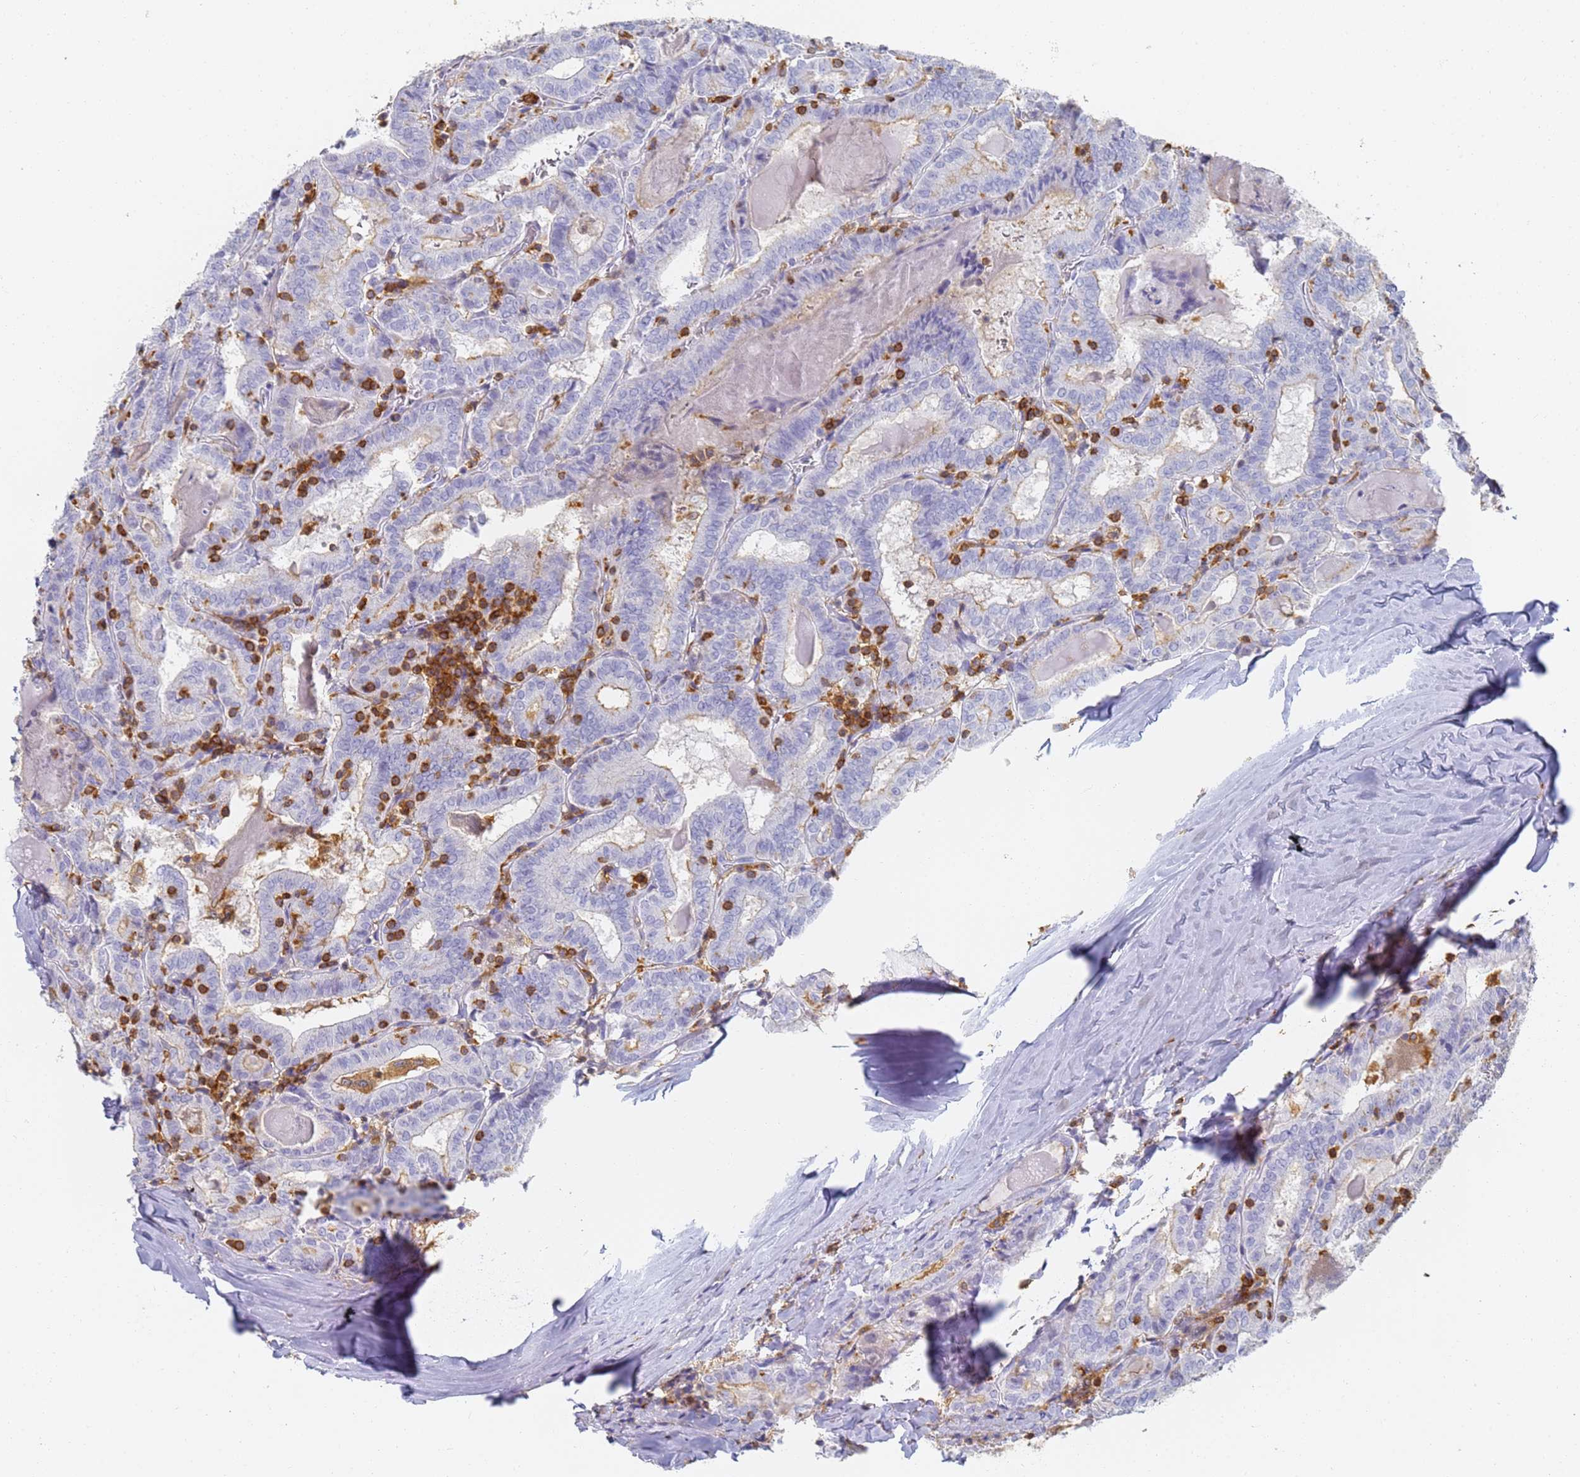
{"staining": {"intensity": "negative", "quantity": "none", "location": "none"}, "tissue": "thyroid cancer", "cell_type": "Tumor cells", "image_type": "cancer", "snomed": [{"axis": "morphology", "description": "Papillary adenocarcinoma, NOS"}, {"axis": "topography", "description": "Thyroid gland"}], "caption": "DAB (3,3'-diaminobenzidine) immunohistochemical staining of thyroid cancer displays no significant positivity in tumor cells.", "gene": "BIN2", "patient": {"sex": "female", "age": 72}}